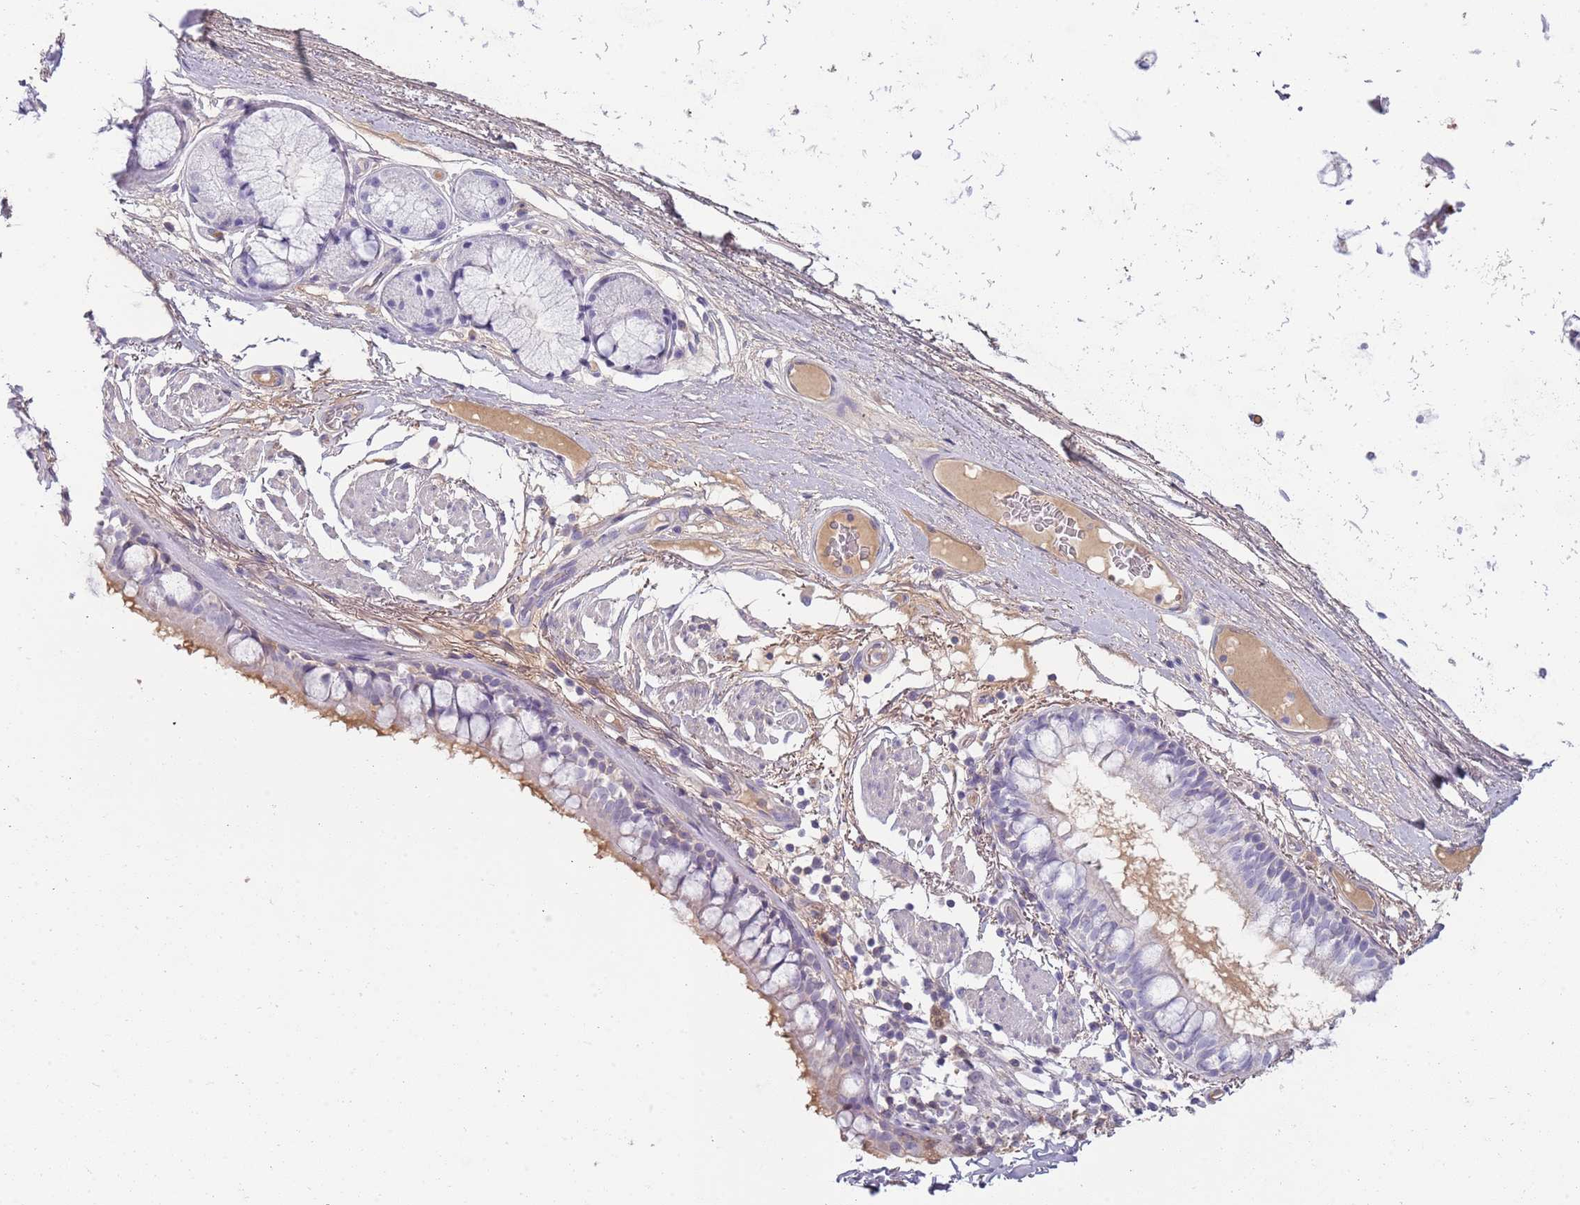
{"staining": {"intensity": "moderate", "quantity": "<25%", "location": "cytoplasmic/membranous"}, "tissue": "bronchus", "cell_type": "Respiratory epithelial cells", "image_type": "normal", "snomed": [{"axis": "morphology", "description": "Normal tissue, NOS"}, {"axis": "topography", "description": "Bronchus"}], "caption": "Unremarkable bronchus displays moderate cytoplasmic/membranous staining in approximately <25% of respiratory epithelial cells The protein of interest is stained brown, and the nuclei are stained in blue (DAB IHC with brightfield microscopy, high magnification)..", "gene": "TNFRSF6B", "patient": {"sex": "male", "age": 70}}